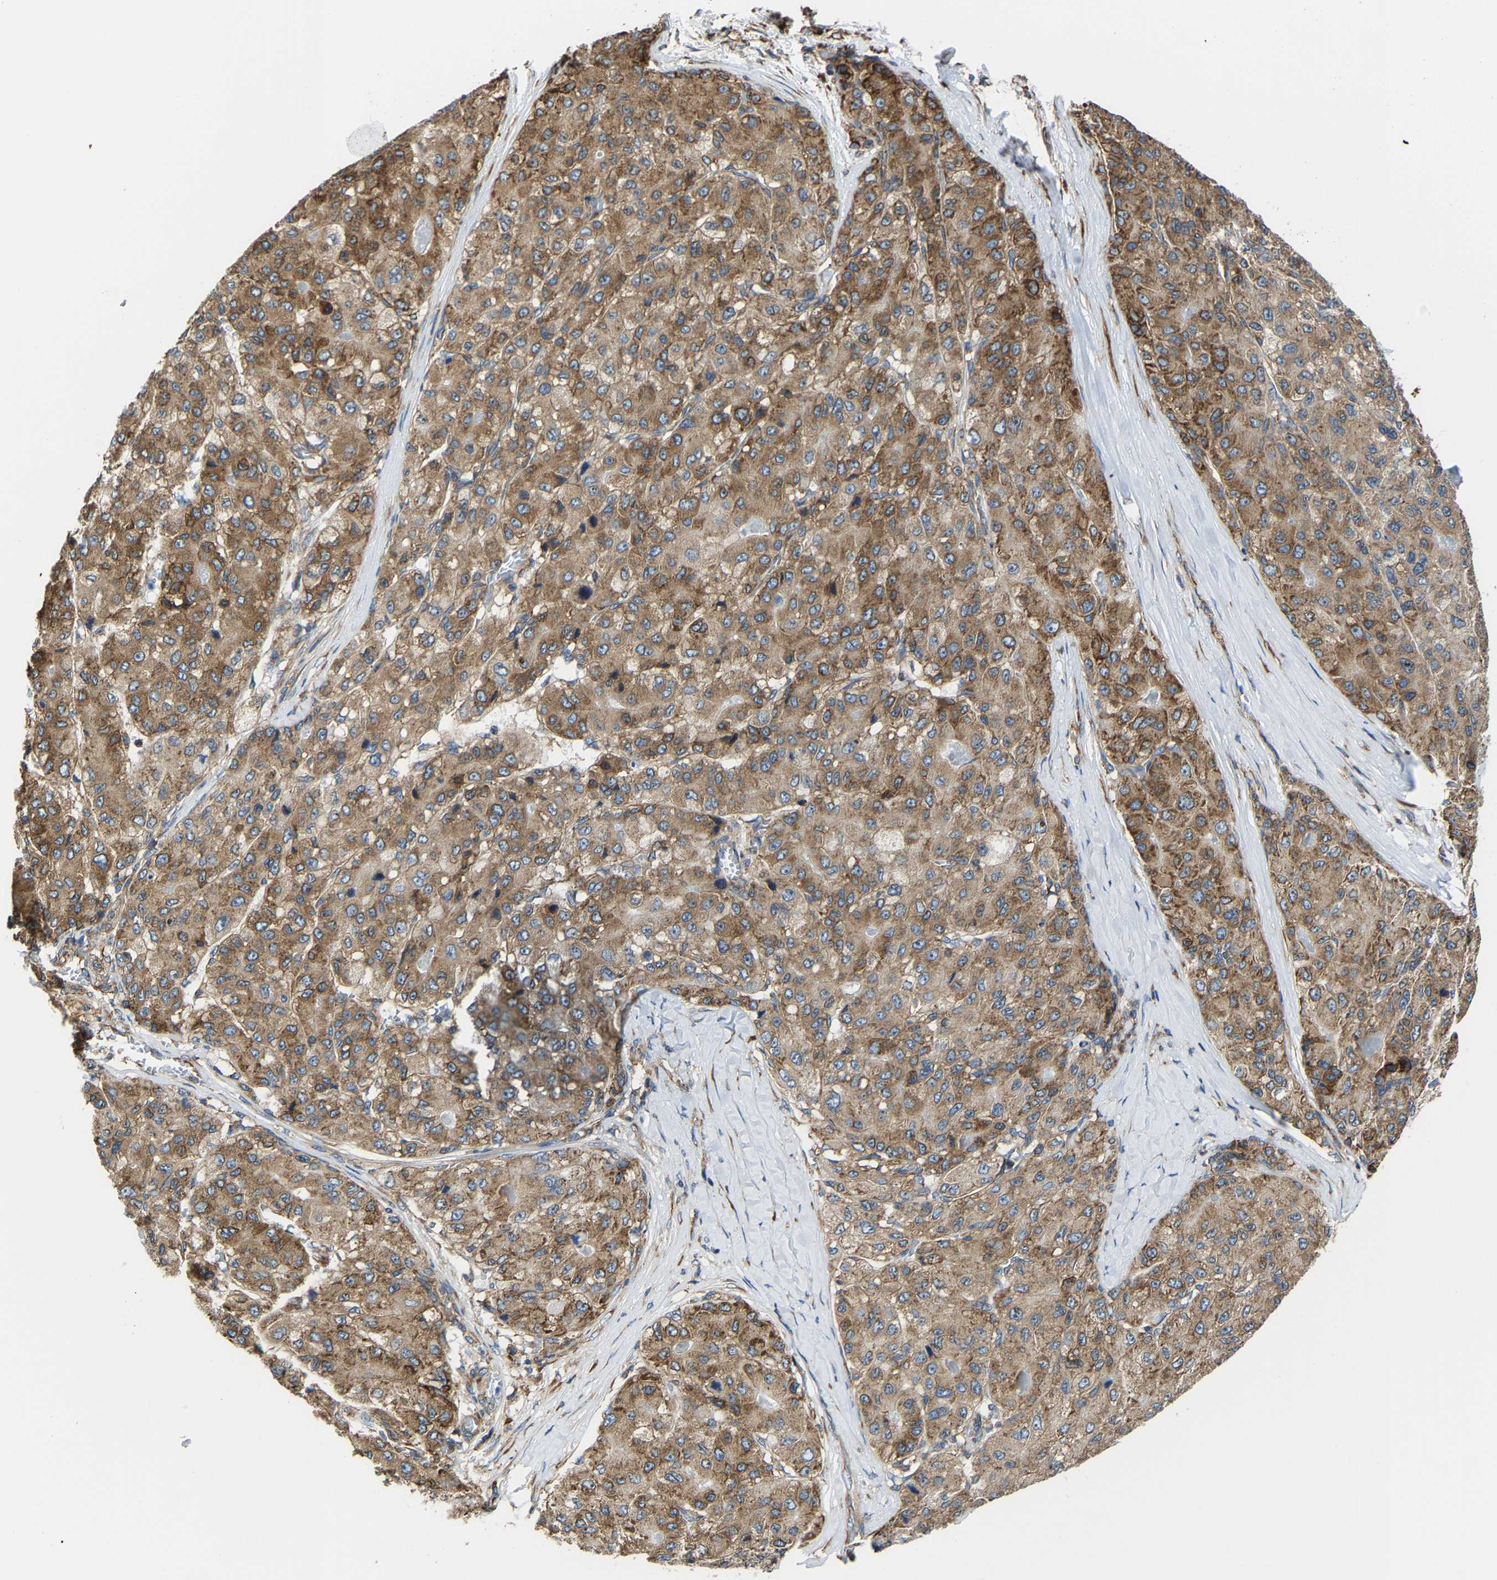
{"staining": {"intensity": "strong", "quantity": ">75%", "location": "cytoplasmic/membranous"}, "tissue": "liver cancer", "cell_type": "Tumor cells", "image_type": "cancer", "snomed": [{"axis": "morphology", "description": "Carcinoma, Hepatocellular, NOS"}, {"axis": "topography", "description": "Liver"}], "caption": "Liver hepatocellular carcinoma tissue exhibits strong cytoplasmic/membranous staining in about >75% of tumor cells, visualized by immunohistochemistry.", "gene": "G3BP2", "patient": {"sex": "male", "age": 80}}